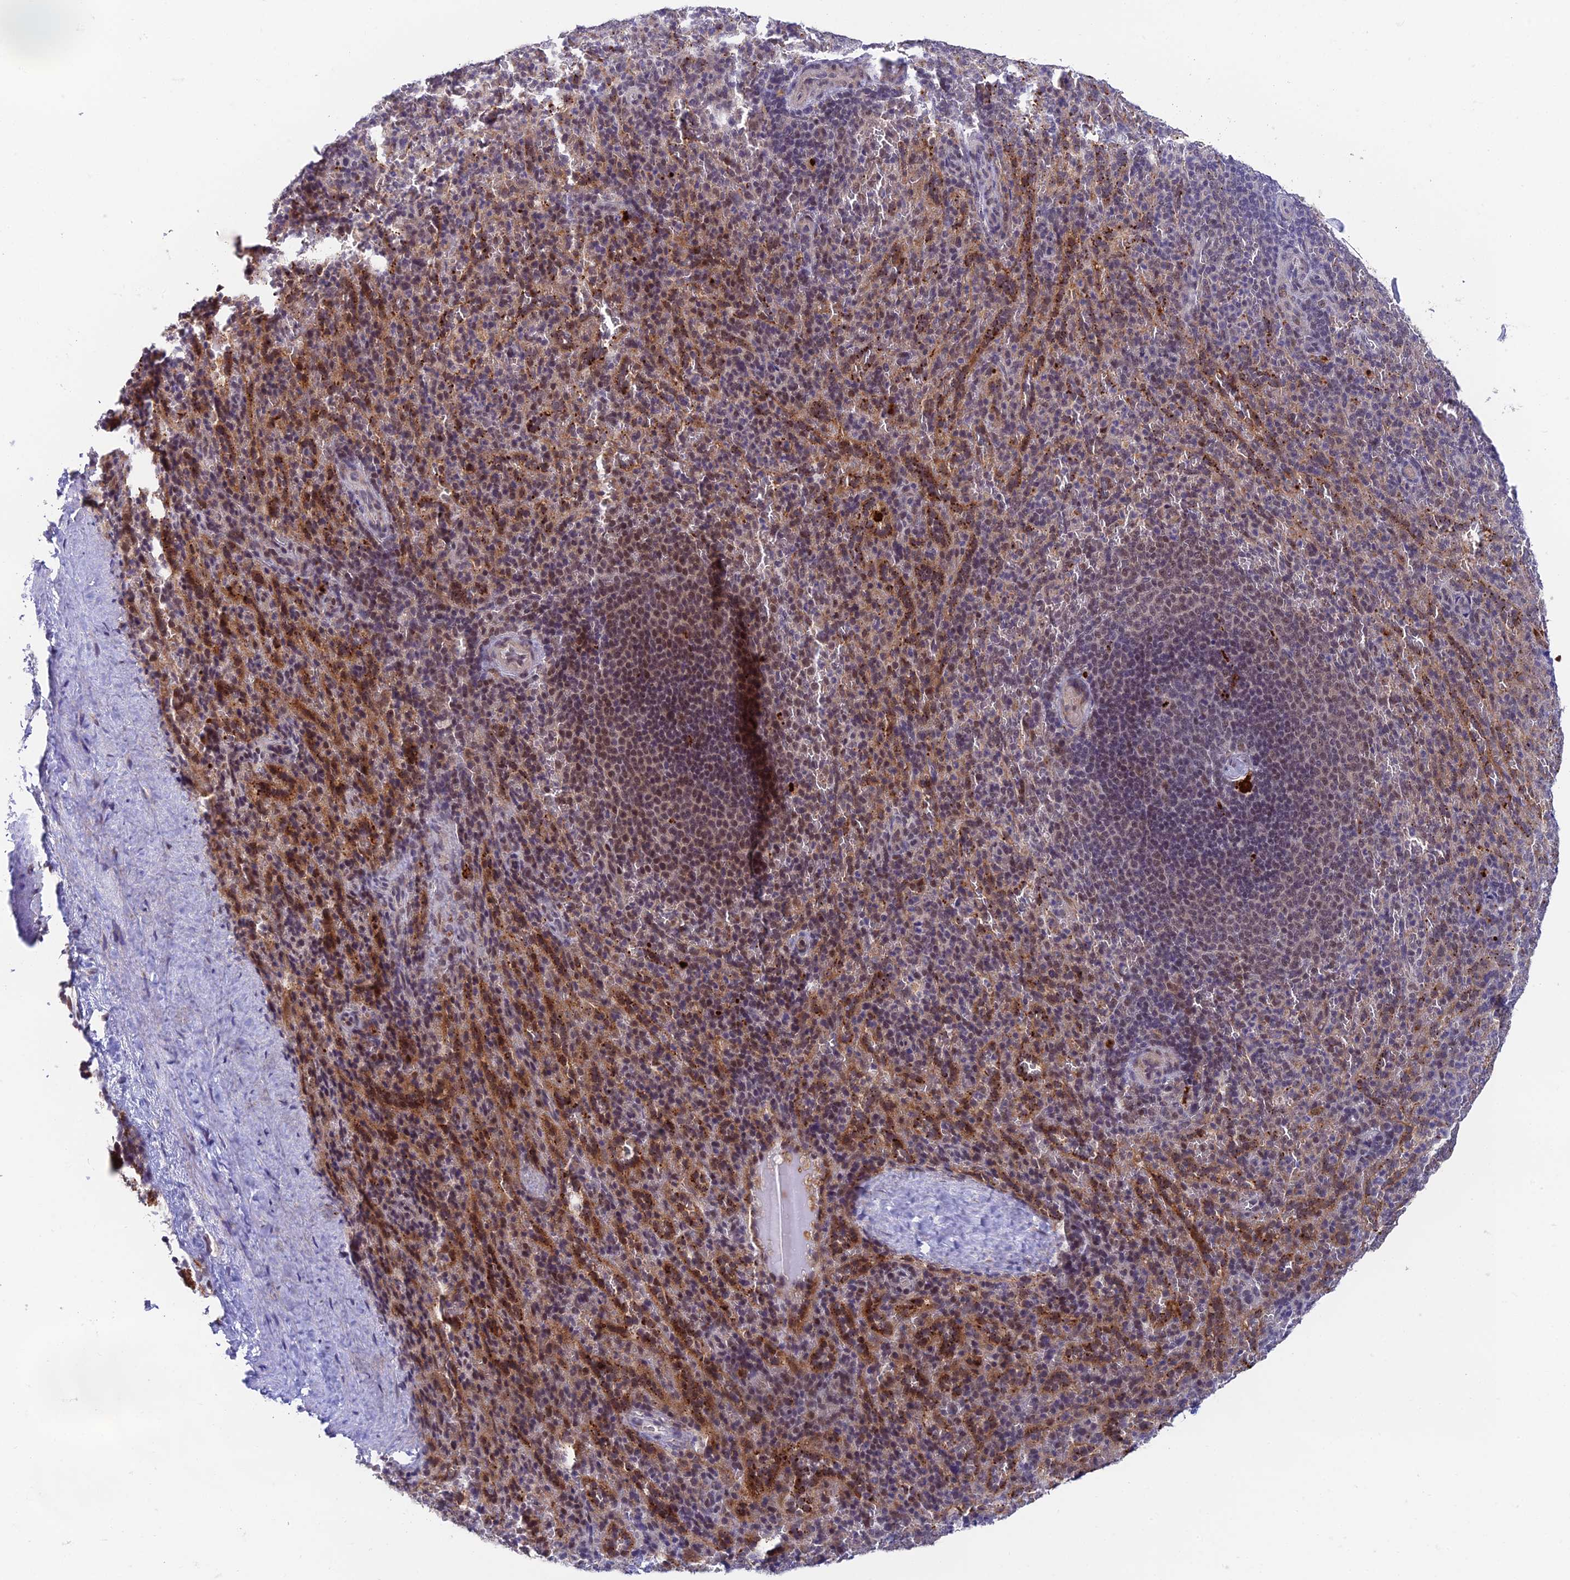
{"staining": {"intensity": "negative", "quantity": "none", "location": "none"}, "tissue": "spleen", "cell_type": "Cells in red pulp", "image_type": "normal", "snomed": [{"axis": "morphology", "description": "Normal tissue, NOS"}, {"axis": "topography", "description": "Spleen"}], "caption": "This is an IHC histopathology image of unremarkable human spleen. There is no positivity in cells in red pulp.", "gene": "NSMCE1", "patient": {"sex": "female", "age": 21}}